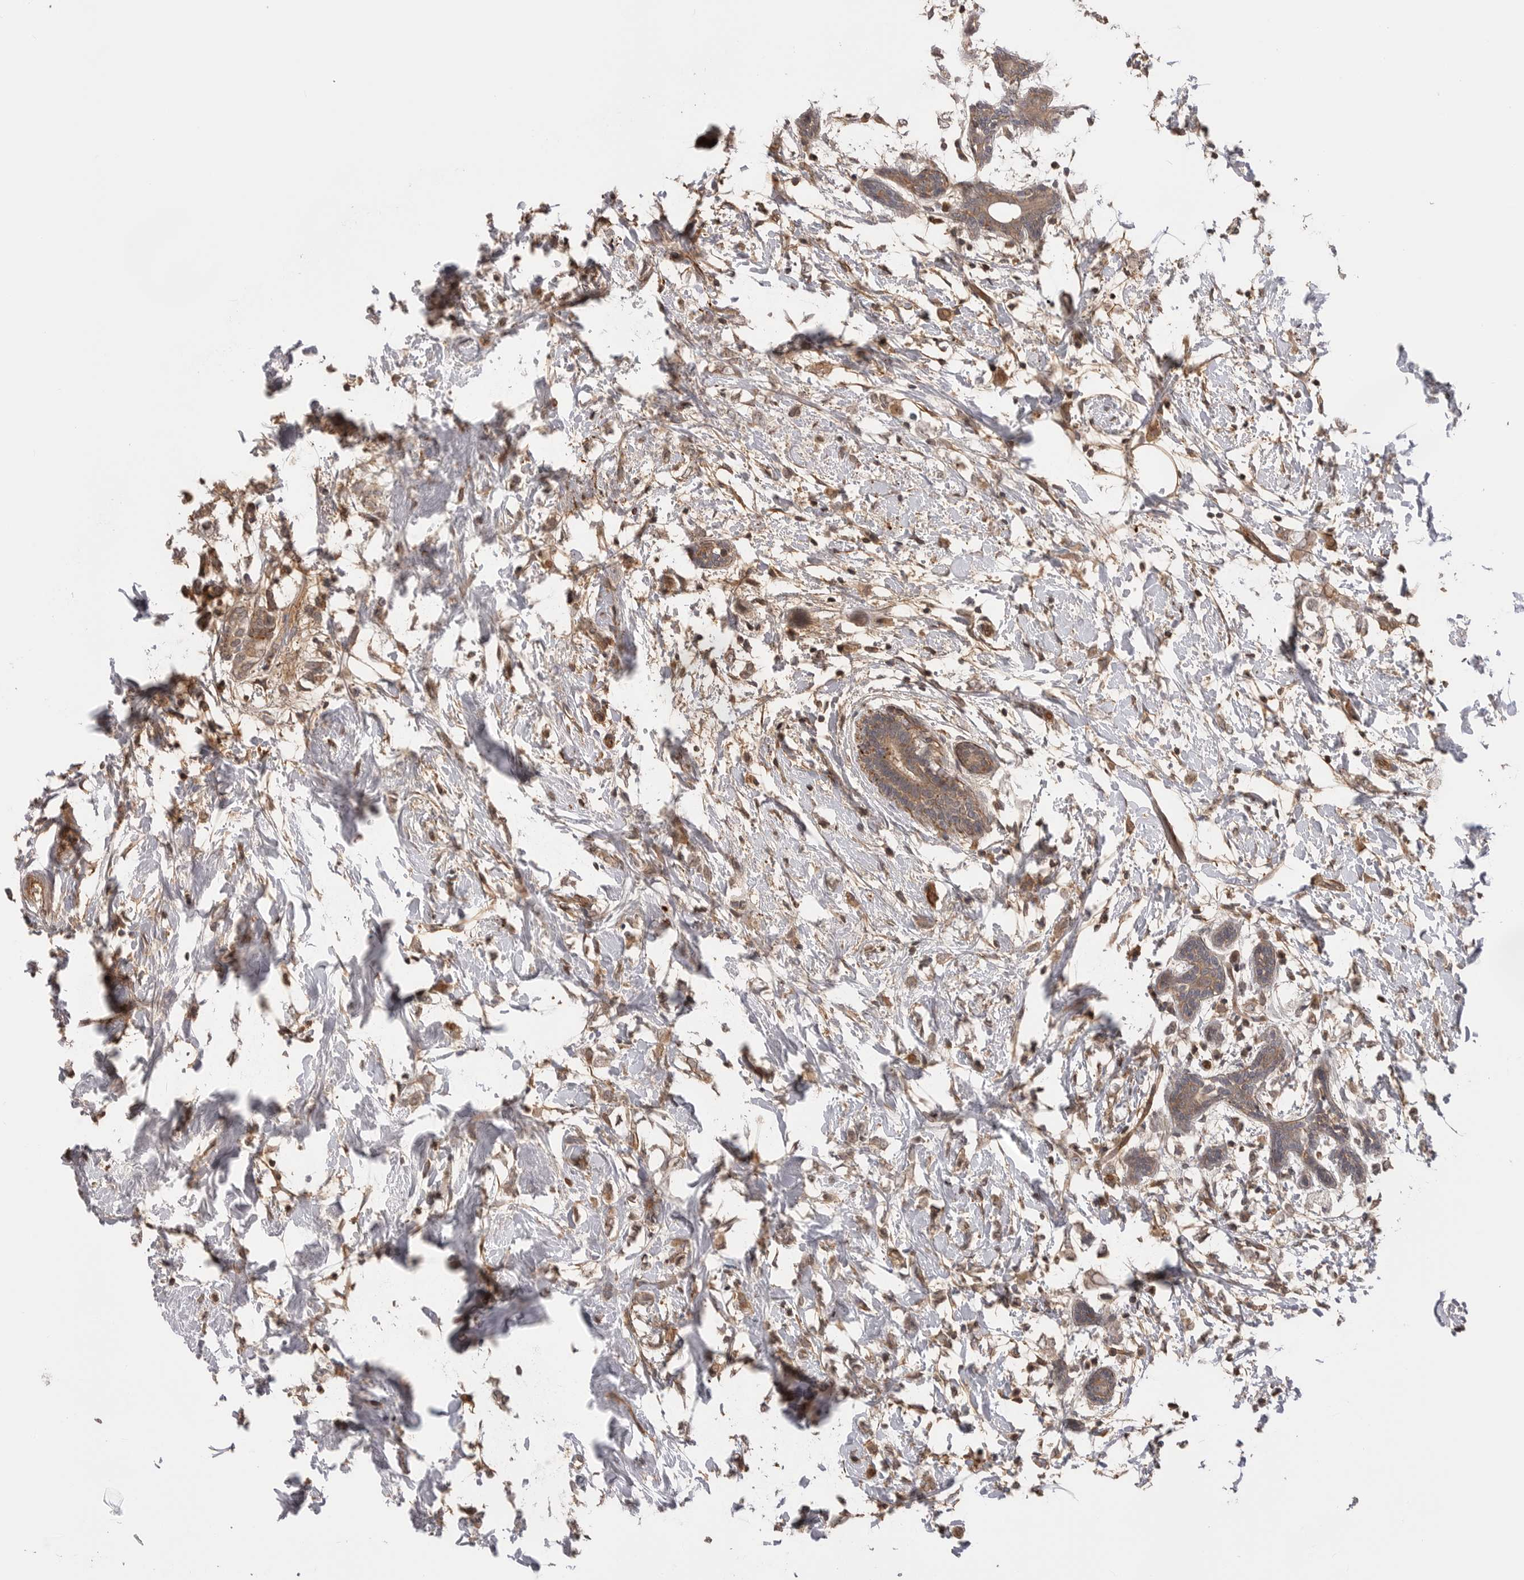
{"staining": {"intensity": "weak", "quantity": ">75%", "location": "cytoplasmic/membranous"}, "tissue": "breast cancer", "cell_type": "Tumor cells", "image_type": "cancer", "snomed": [{"axis": "morphology", "description": "Normal tissue, NOS"}, {"axis": "morphology", "description": "Lobular carcinoma"}, {"axis": "topography", "description": "Breast"}], "caption": "Weak cytoplasmic/membranous protein expression is identified in approximately >75% of tumor cells in breast cancer (lobular carcinoma).", "gene": "TRIM56", "patient": {"sex": "female", "age": 47}}